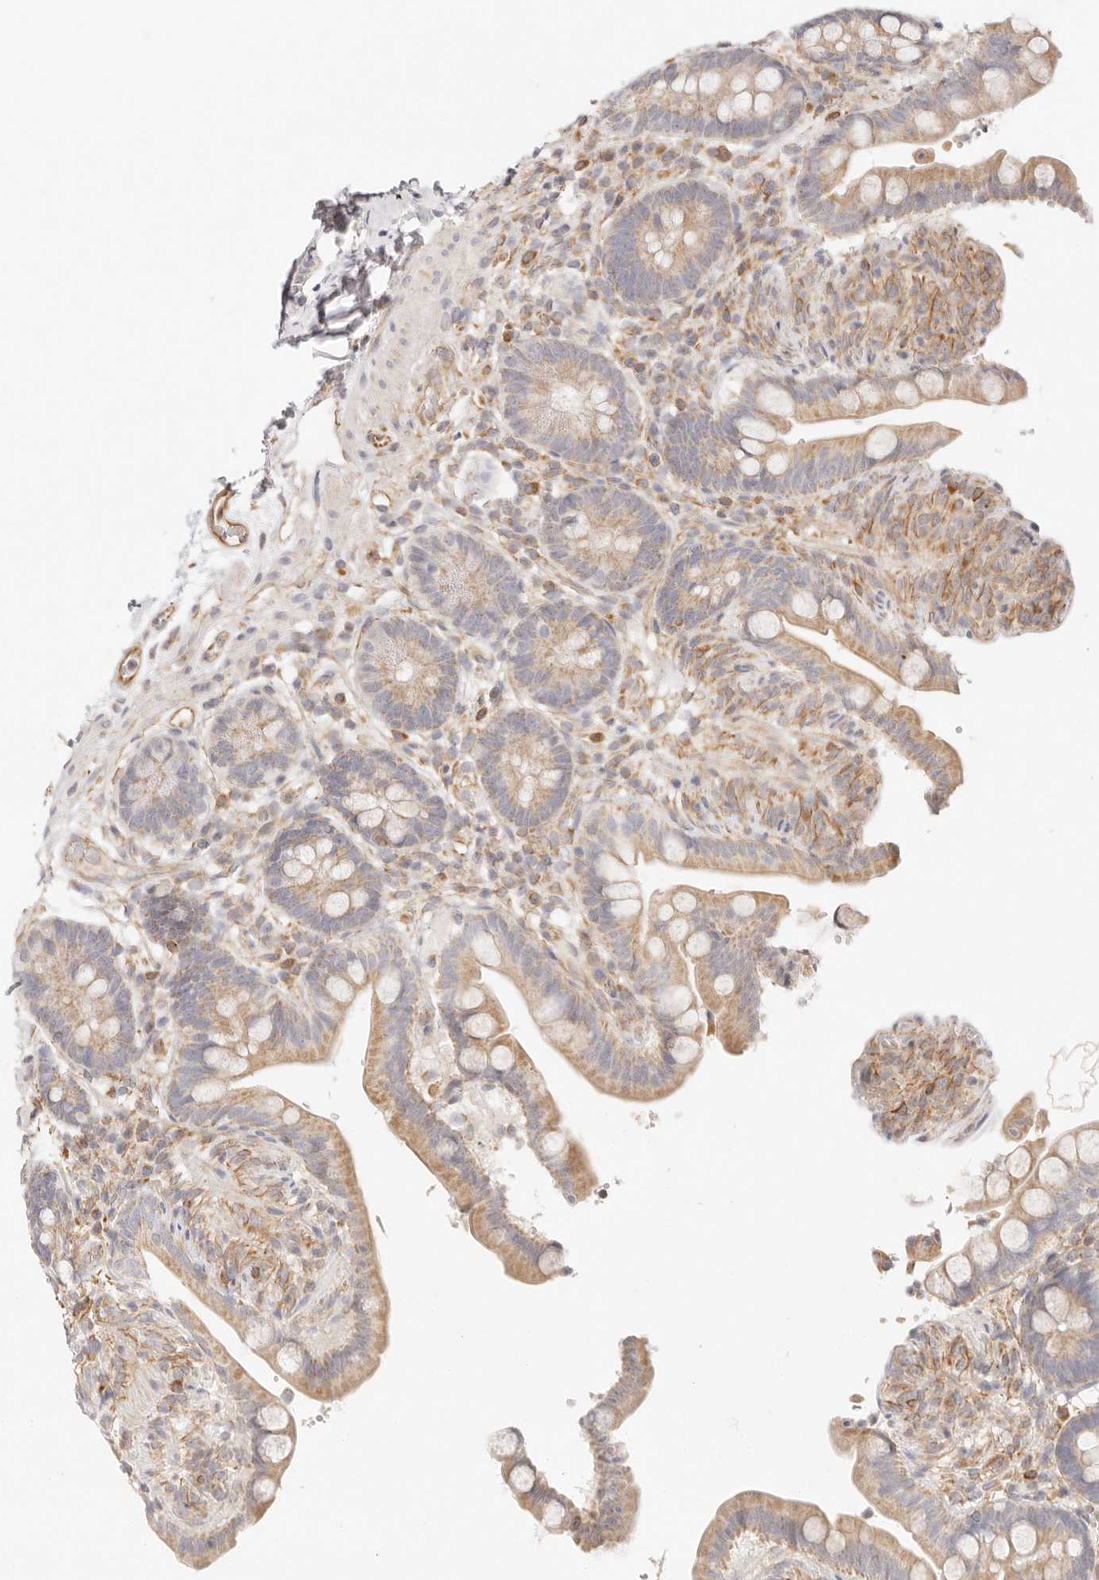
{"staining": {"intensity": "moderate", "quantity": ">75%", "location": "cytoplasmic/membranous"}, "tissue": "colon", "cell_type": "Endothelial cells", "image_type": "normal", "snomed": [{"axis": "morphology", "description": "Normal tissue, NOS"}, {"axis": "topography", "description": "Smooth muscle"}, {"axis": "topography", "description": "Colon"}], "caption": "This is a histology image of immunohistochemistry staining of normal colon, which shows moderate staining in the cytoplasmic/membranous of endothelial cells.", "gene": "ZC3H11A", "patient": {"sex": "male", "age": 73}}